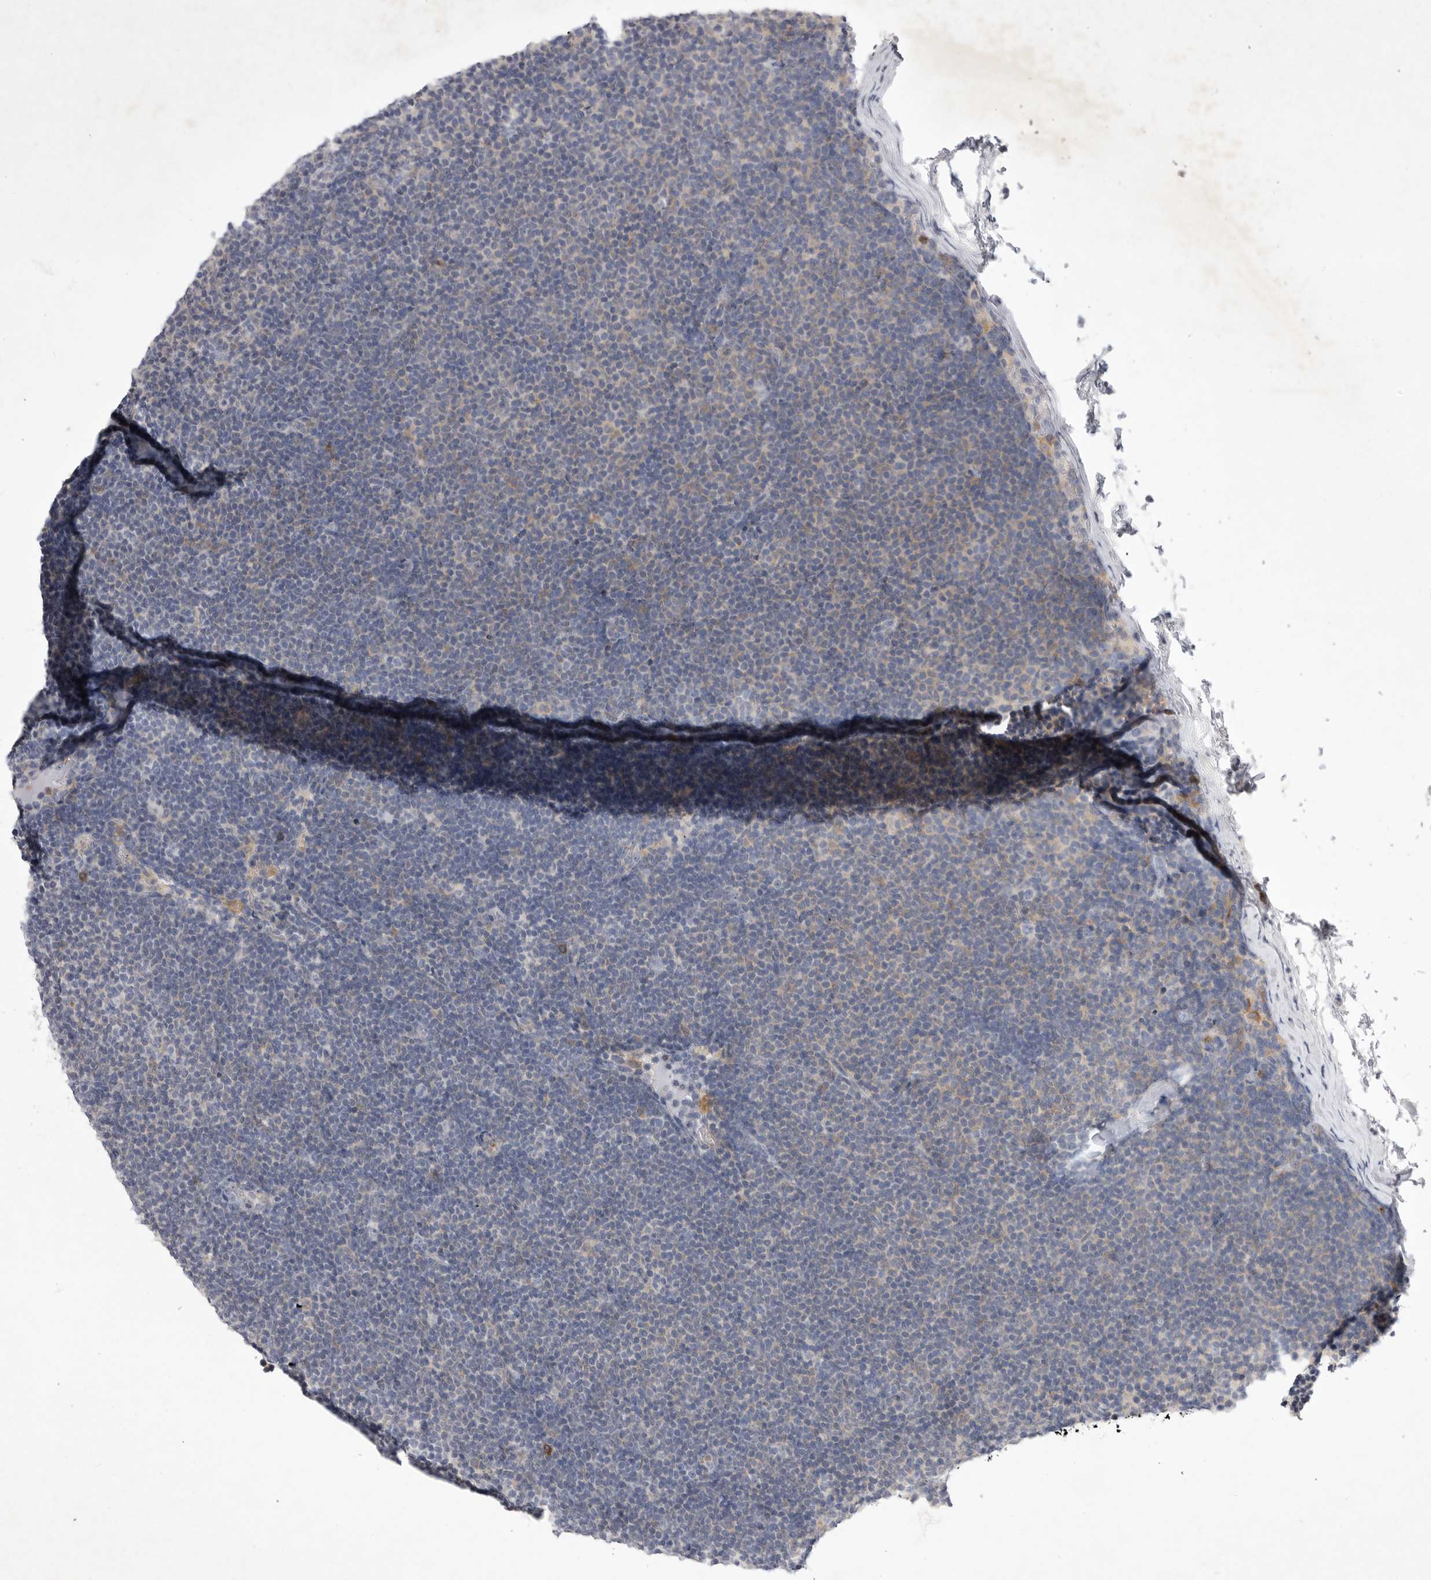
{"staining": {"intensity": "negative", "quantity": "none", "location": "none"}, "tissue": "lymphoma", "cell_type": "Tumor cells", "image_type": "cancer", "snomed": [{"axis": "morphology", "description": "Malignant lymphoma, non-Hodgkin's type, Low grade"}, {"axis": "topography", "description": "Lymph node"}], "caption": "Lymphoma was stained to show a protein in brown. There is no significant positivity in tumor cells.", "gene": "SIGLEC10", "patient": {"sex": "female", "age": 53}}